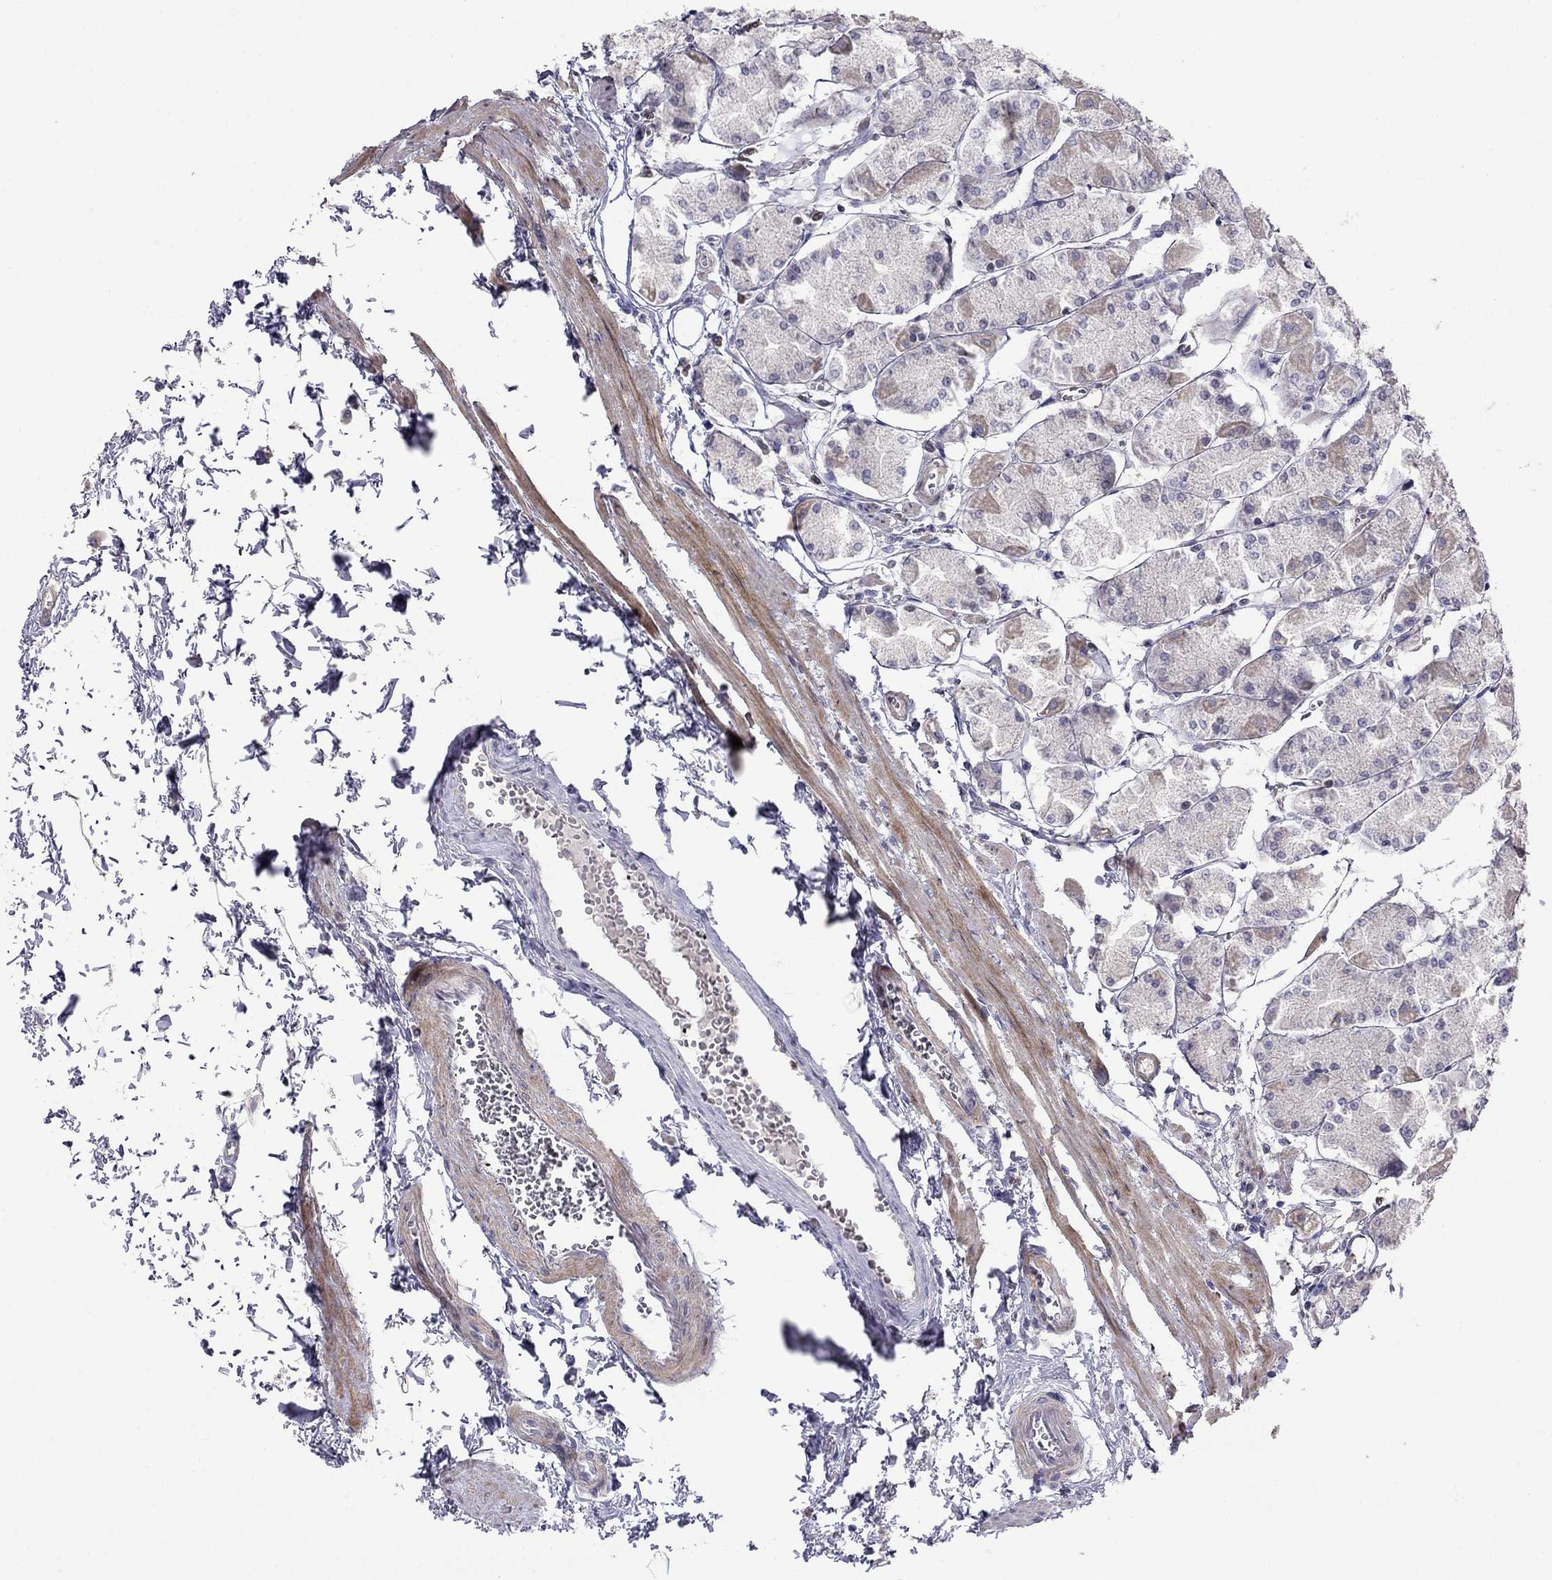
{"staining": {"intensity": "weak", "quantity": "<25%", "location": "cytoplasmic/membranous"}, "tissue": "stomach", "cell_type": "Glandular cells", "image_type": "normal", "snomed": [{"axis": "morphology", "description": "Normal tissue, NOS"}, {"axis": "topography", "description": "Stomach, upper"}], "caption": "This micrograph is of normal stomach stained with immunohistochemistry (IHC) to label a protein in brown with the nuclei are counter-stained blue. There is no staining in glandular cells. Nuclei are stained in blue.", "gene": "LRRC39", "patient": {"sex": "male", "age": 60}}